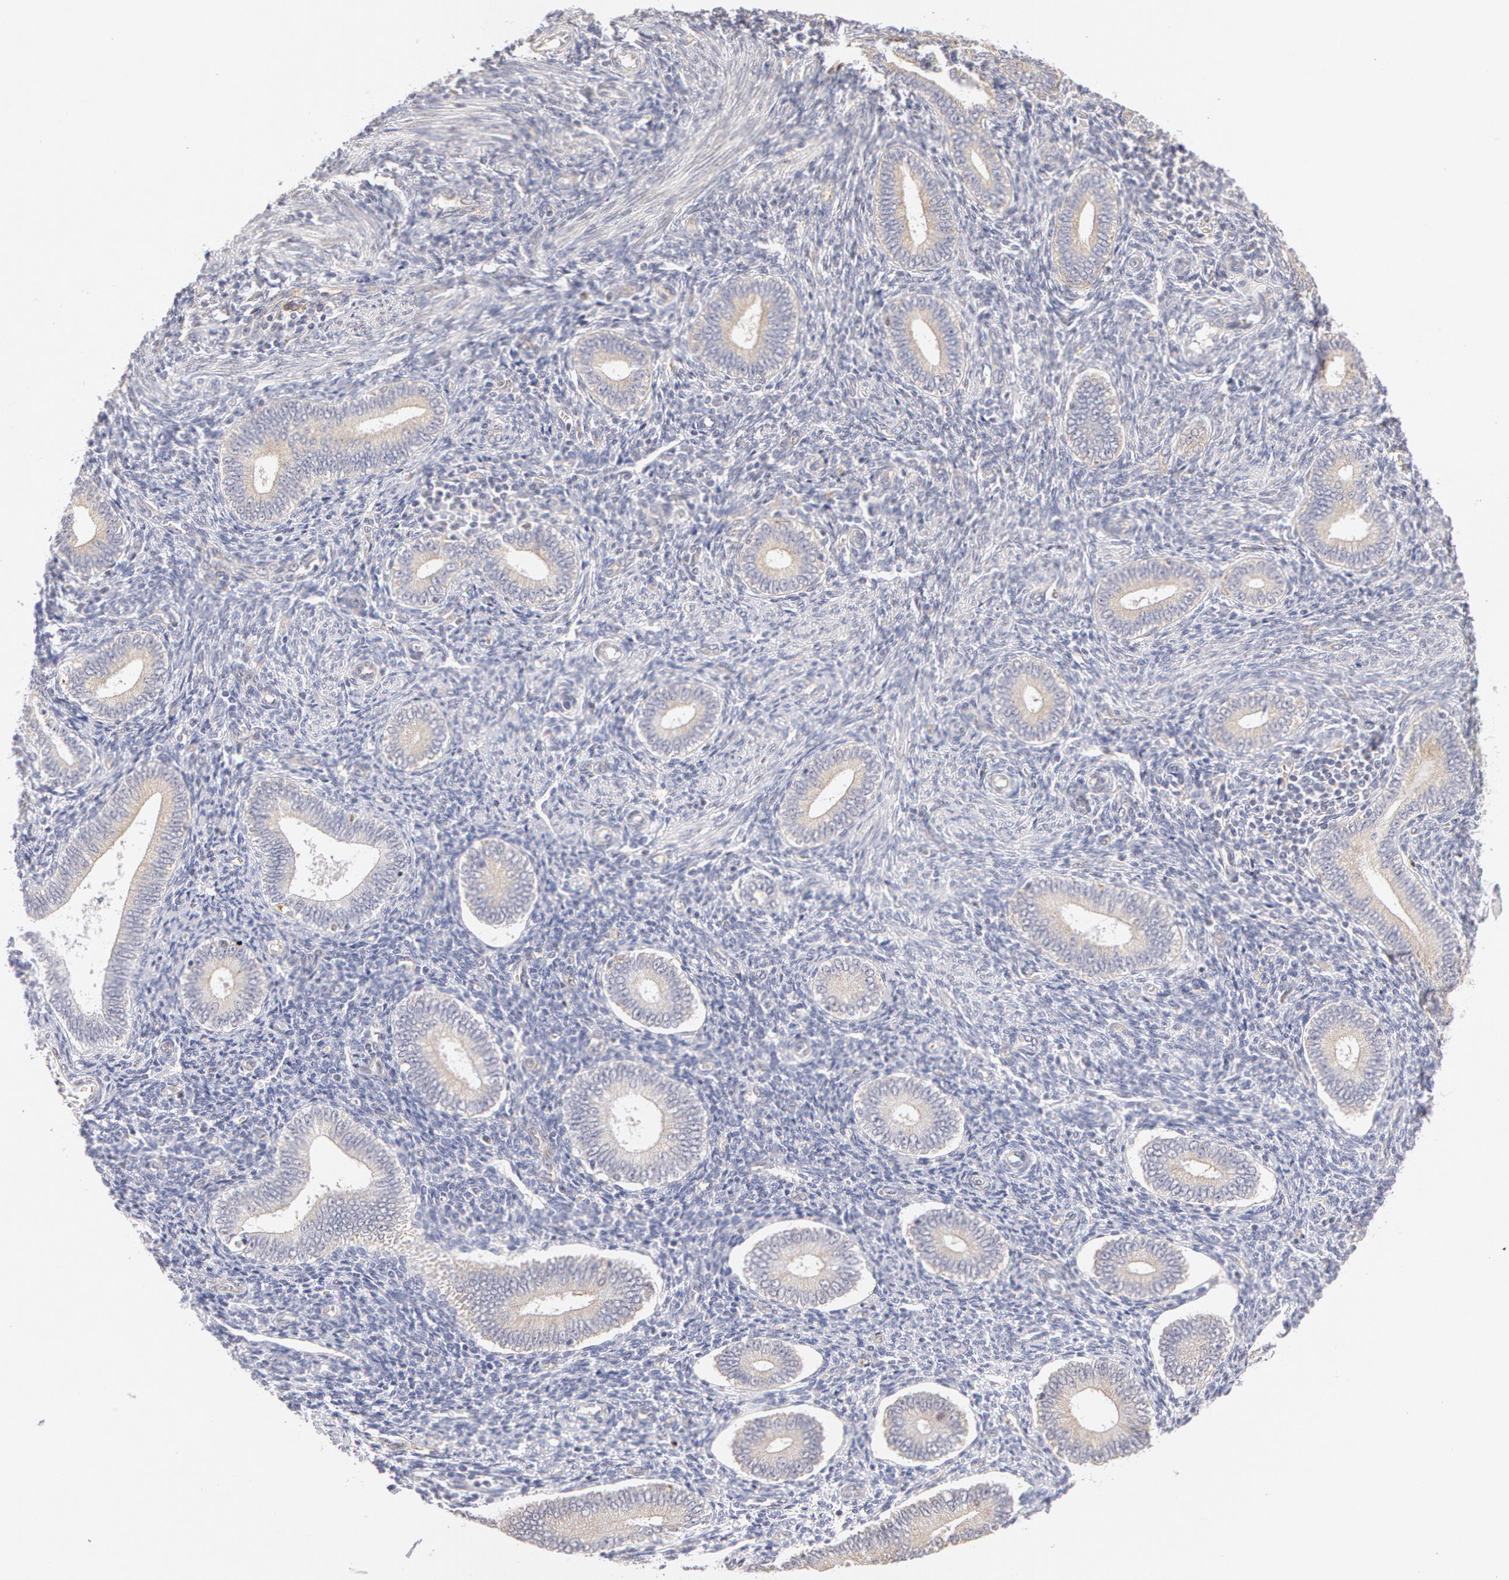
{"staining": {"intensity": "weak", "quantity": "<25%", "location": "none"}, "tissue": "endometrium", "cell_type": "Cells in endometrial stroma", "image_type": "normal", "snomed": [{"axis": "morphology", "description": "Normal tissue, NOS"}, {"axis": "topography", "description": "Endometrium"}], "caption": "A histopathology image of human endometrium is negative for staining in cells in endometrial stroma. The staining is performed using DAB brown chromogen with nuclei counter-stained in using hematoxylin.", "gene": "DDX3X", "patient": {"sex": "female", "age": 35}}